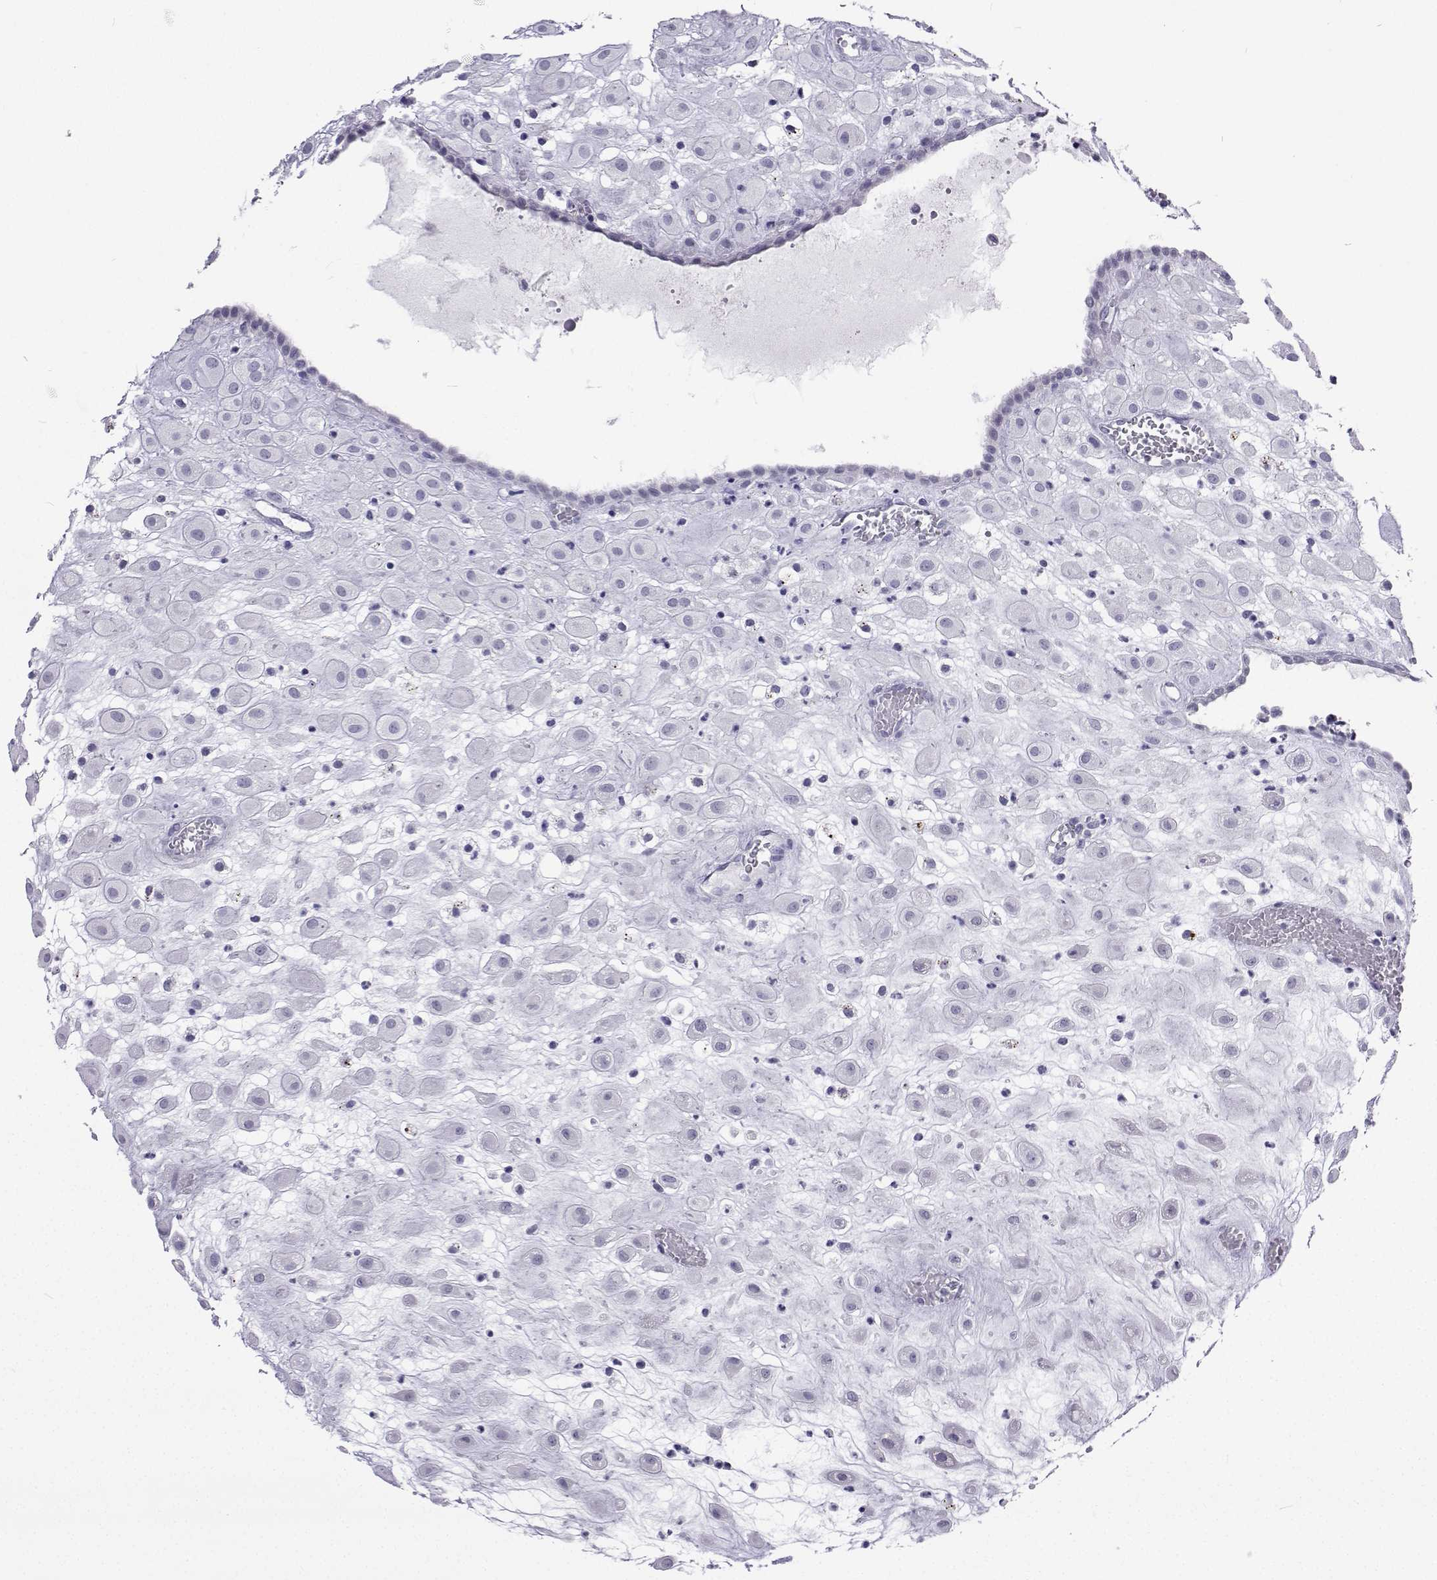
{"staining": {"intensity": "negative", "quantity": "none", "location": "none"}, "tissue": "placenta", "cell_type": "Decidual cells", "image_type": "normal", "snomed": [{"axis": "morphology", "description": "Normal tissue, NOS"}, {"axis": "topography", "description": "Placenta"}], "caption": "The micrograph displays no significant expression in decidual cells of placenta.", "gene": "GALM", "patient": {"sex": "female", "age": 24}}